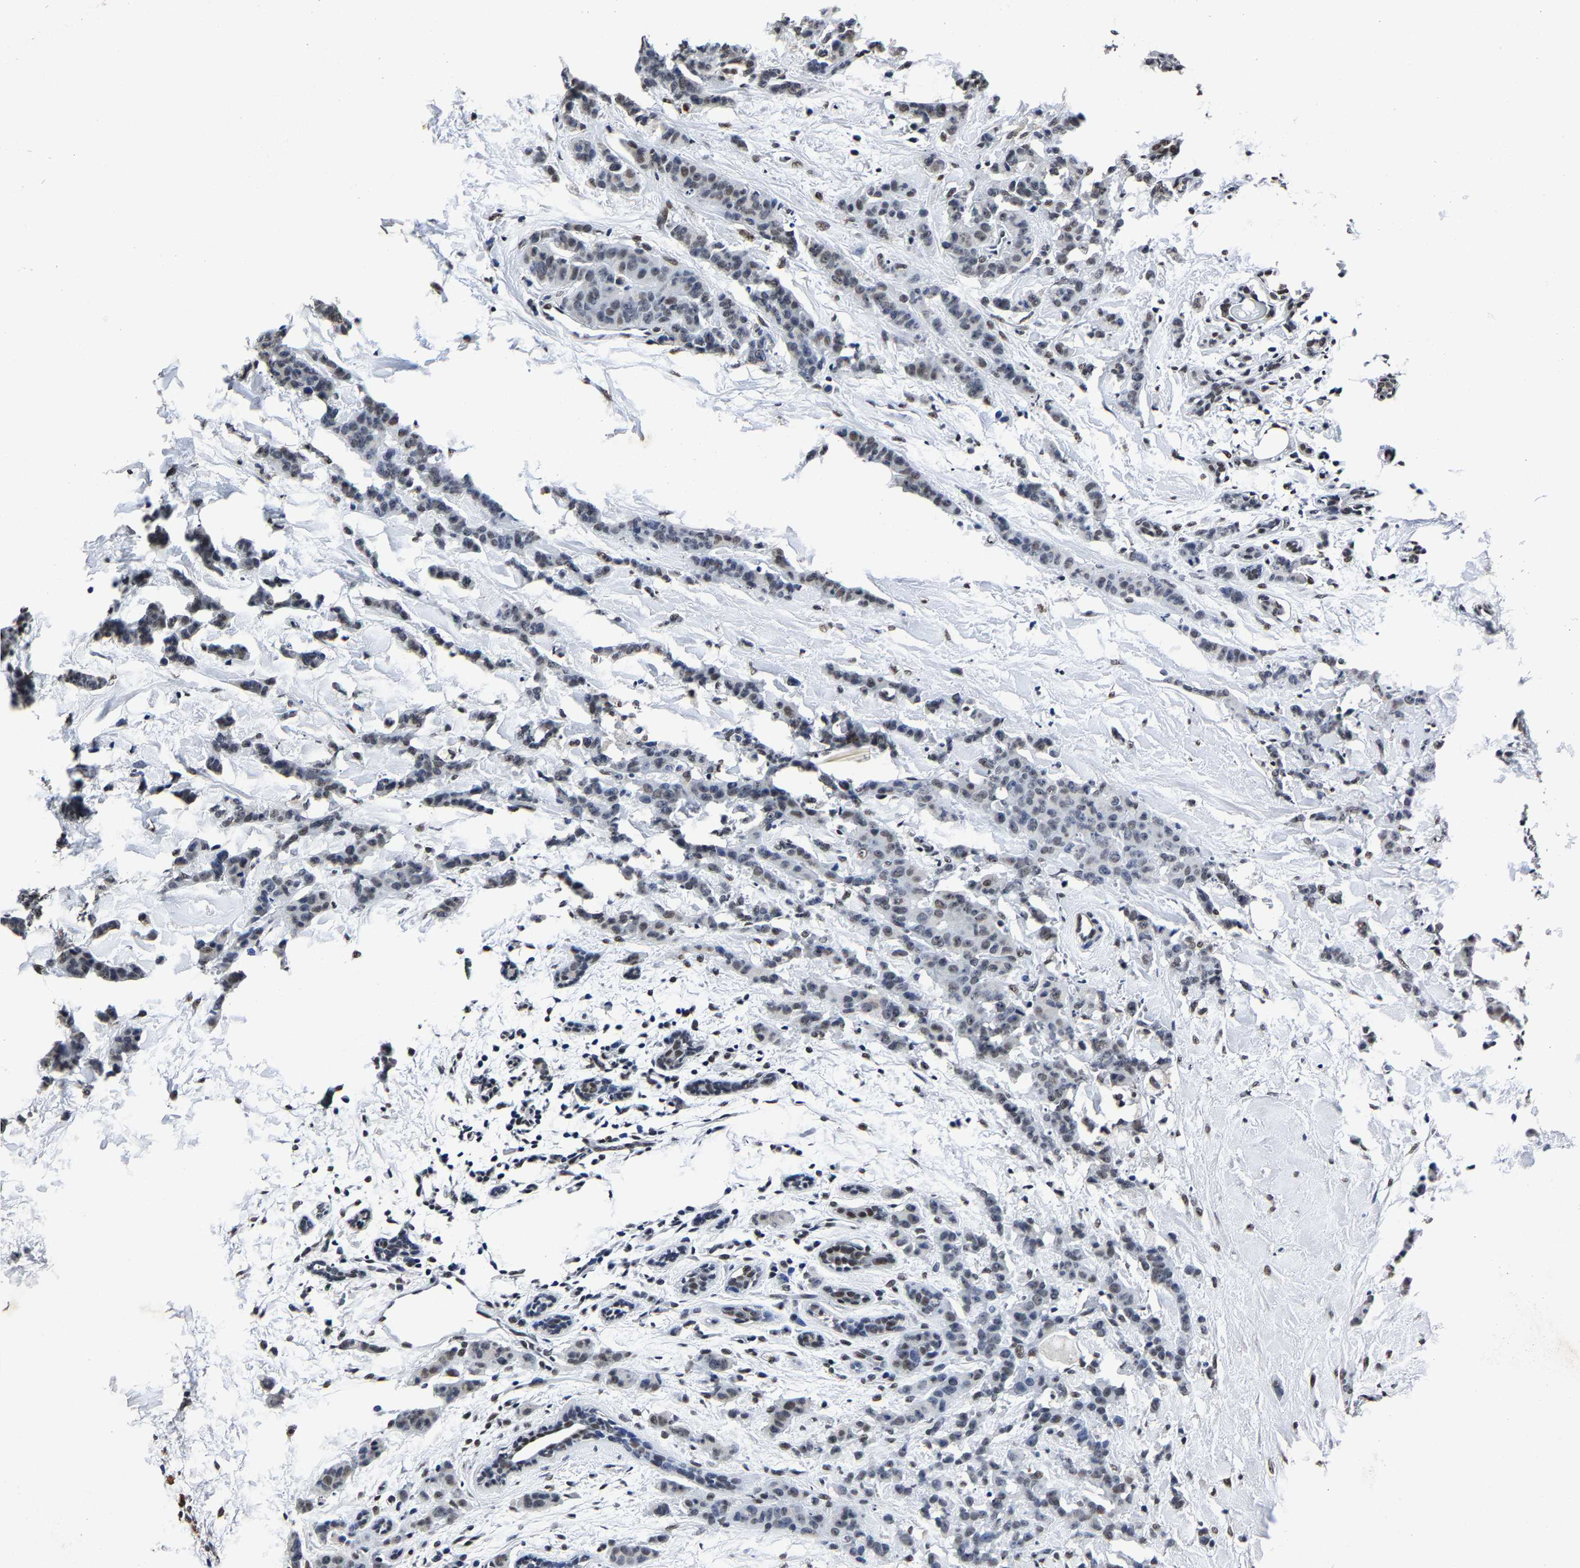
{"staining": {"intensity": "weak", "quantity": "<25%", "location": "nuclear"}, "tissue": "breast cancer", "cell_type": "Tumor cells", "image_type": "cancer", "snomed": [{"axis": "morphology", "description": "Normal tissue, NOS"}, {"axis": "morphology", "description": "Duct carcinoma"}, {"axis": "topography", "description": "Breast"}], "caption": "Immunohistochemical staining of human breast cancer (infiltrating ductal carcinoma) demonstrates no significant staining in tumor cells. (DAB (3,3'-diaminobenzidine) IHC with hematoxylin counter stain).", "gene": "RBM45", "patient": {"sex": "female", "age": 40}}